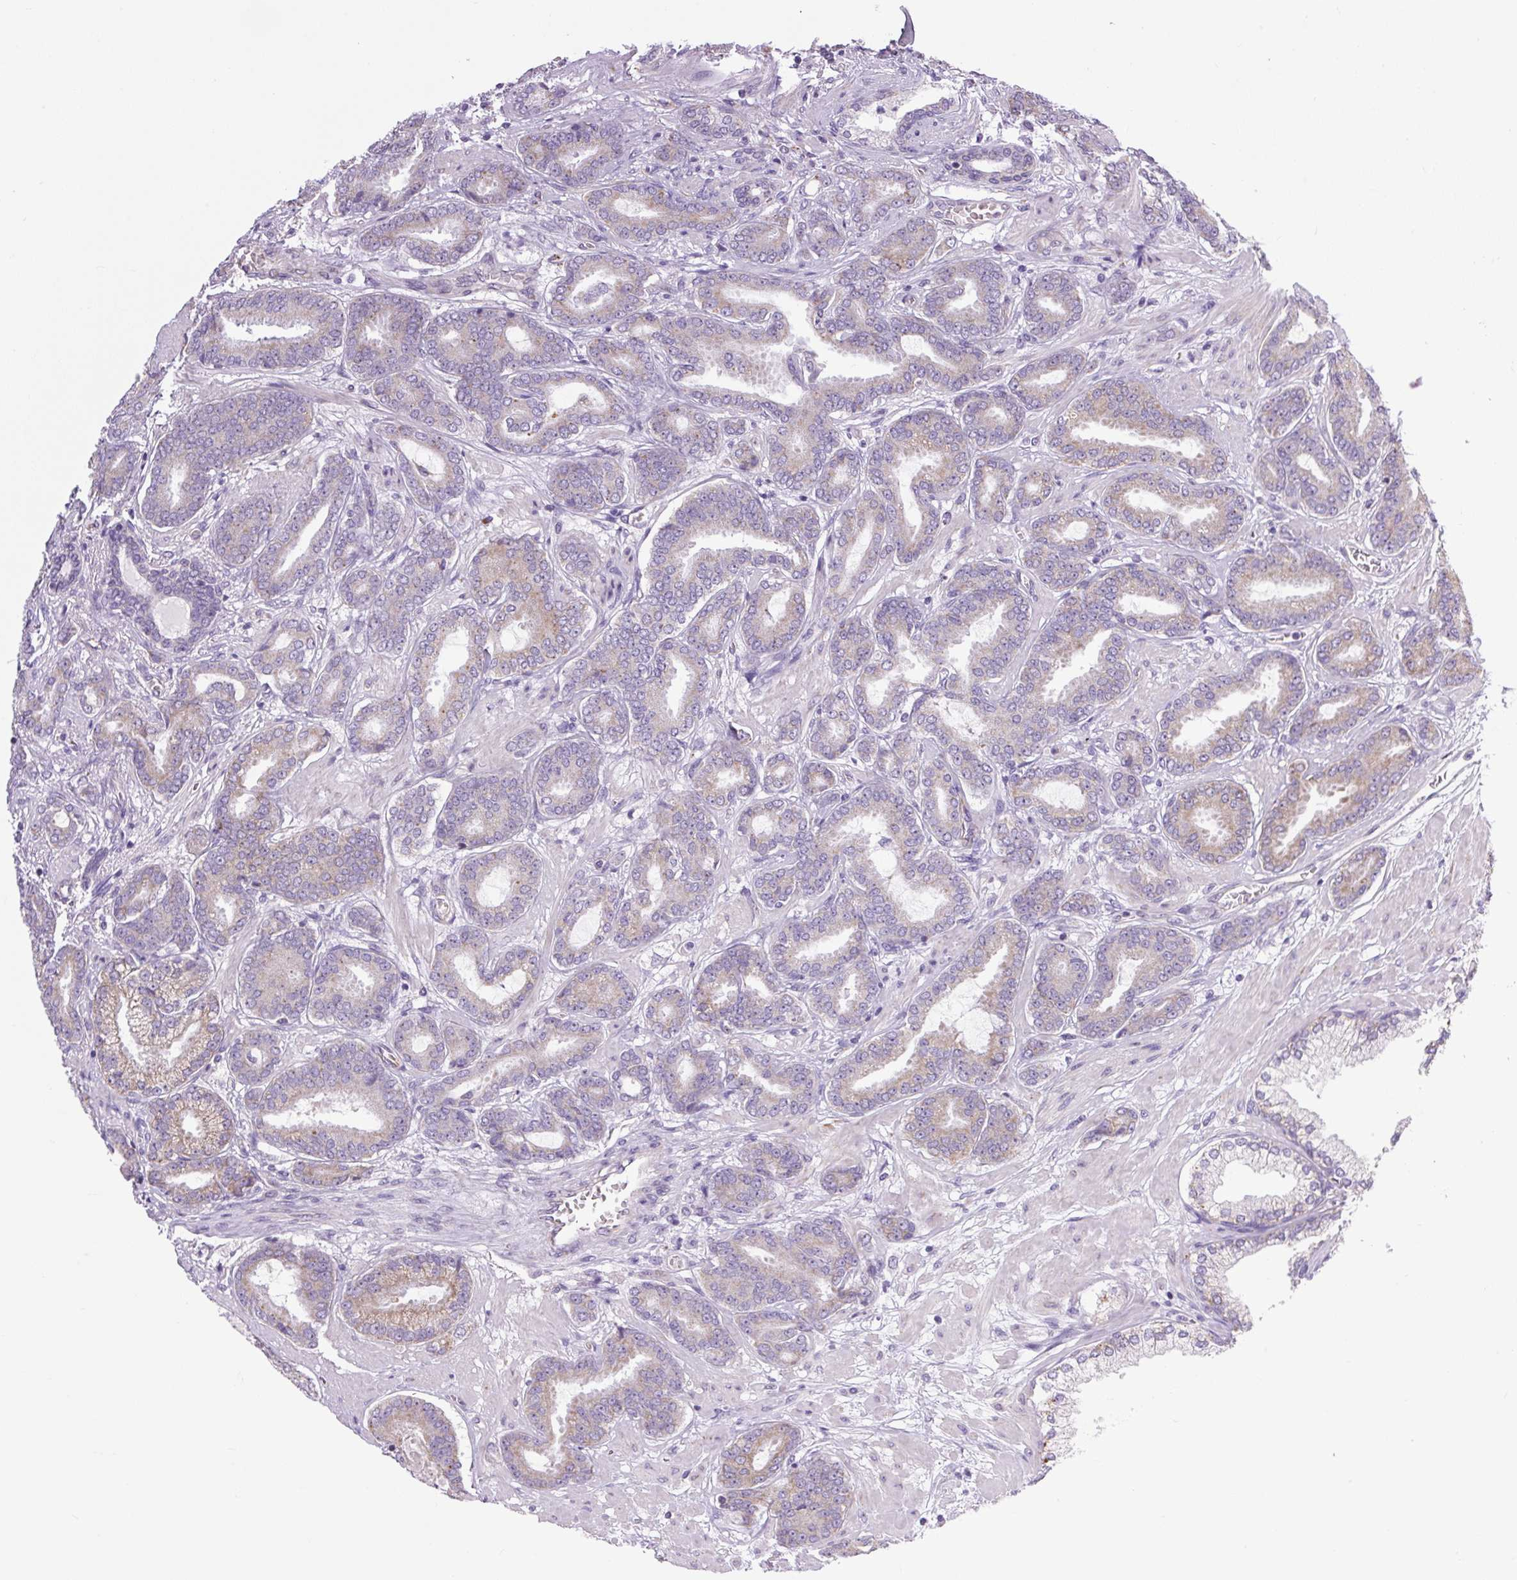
{"staining": {"intensity": "weak", "quantity": "<25%", "location": "cytoplasmic/membranous"}, "tissue": "prostate cancer", "cell_type": "Tumor cells", "image_type": "cancer", "snomed": [{"axis": "morphology", "description": "Adenocarcinoma, Low grade"}, {"axis": "topography", "description": "Prostate and seminal vesicle, NOS"}], "caption": "A micrograph of low-grade adenocarcinoma (prostate) stained for a protein reveals no brown staining in tumor cells.", "gene": "RNASE10", "patient": {"sex": "male", "age": 61}}